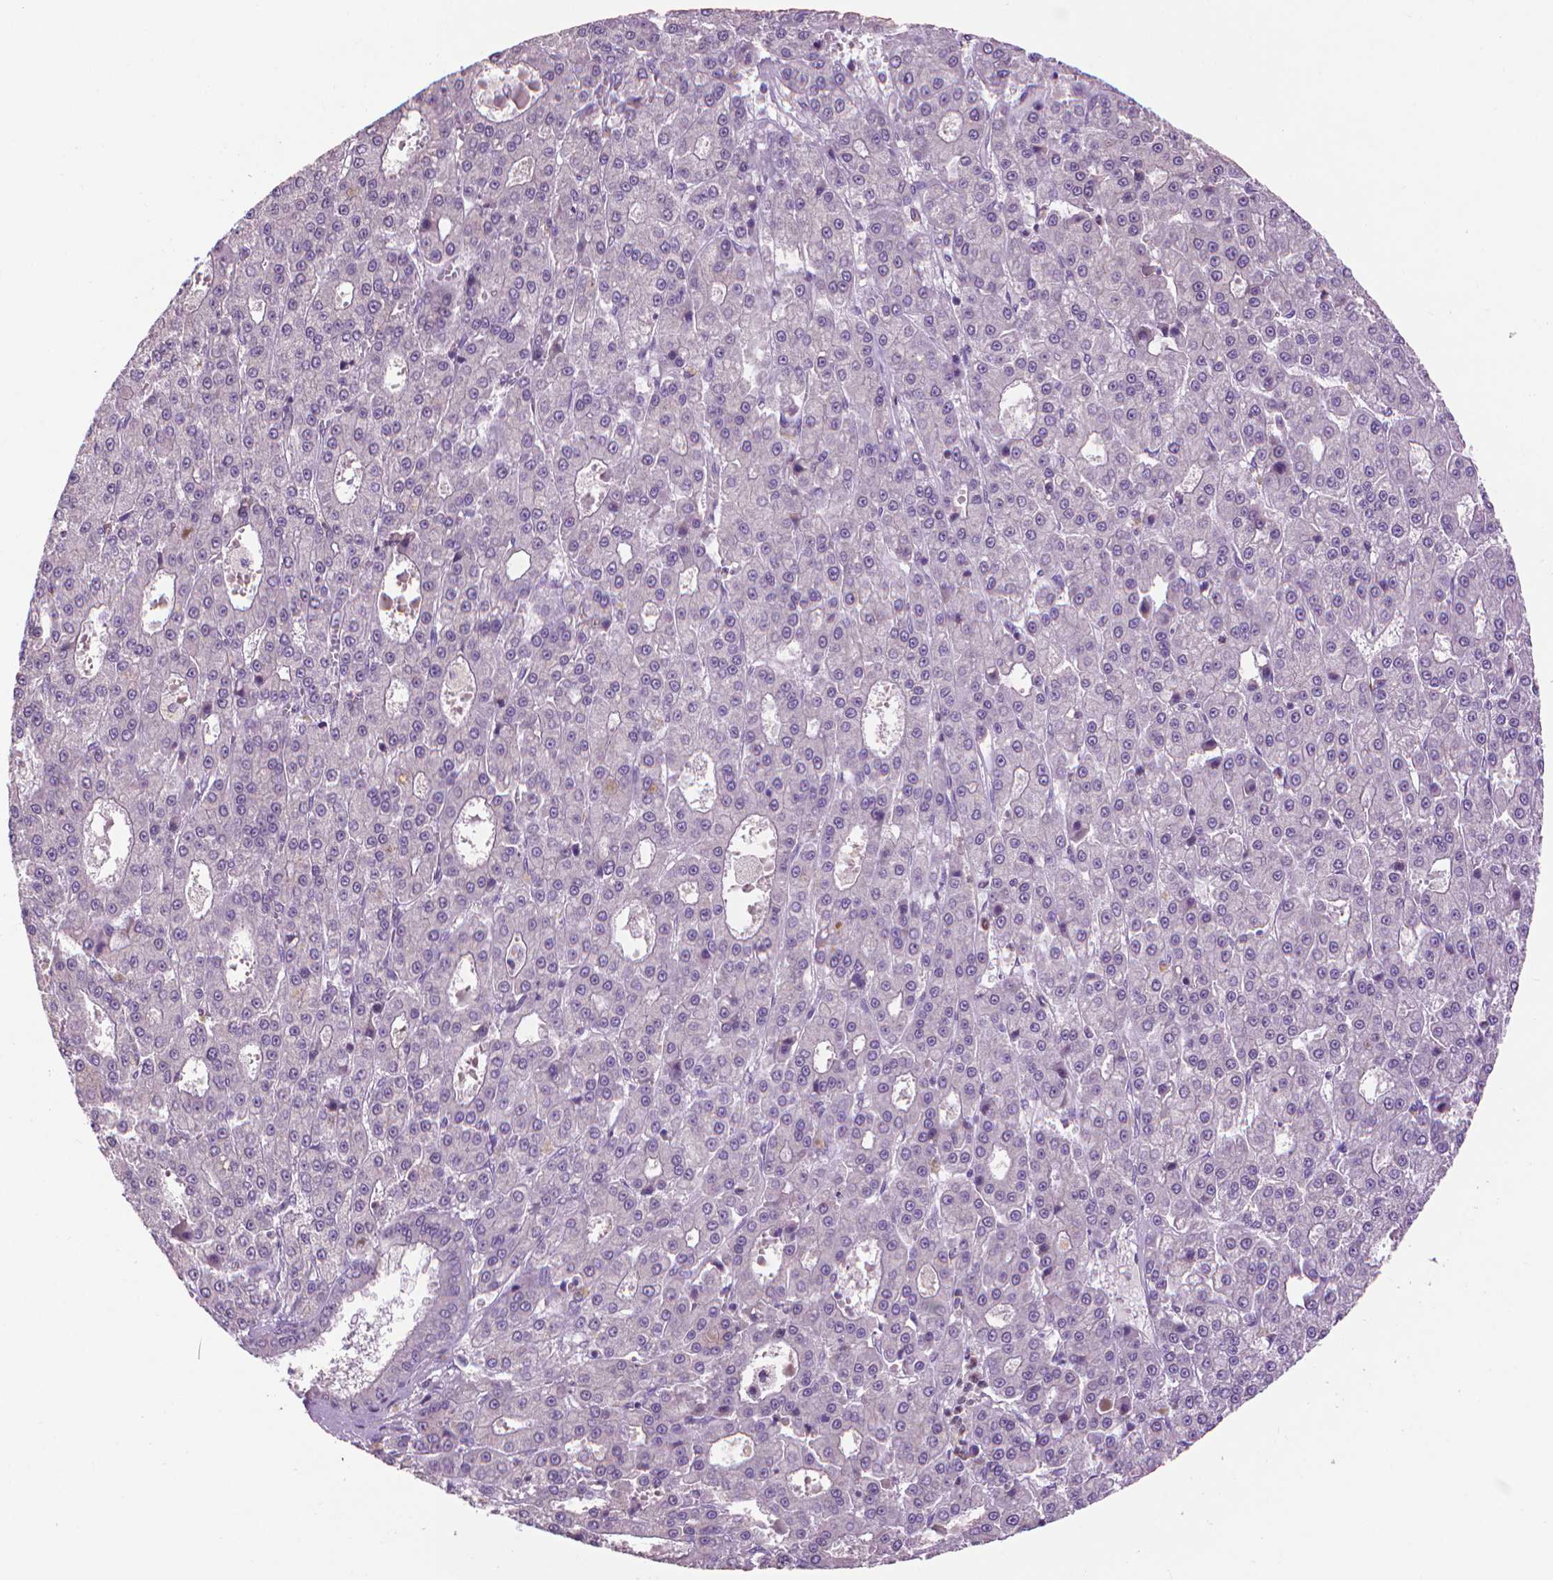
{"staining": {"intensity": "negative", "quantity": "none", "location": "none"}, "tissue": "liver cancer", "cell_type": "Tumor cells", "image_type": "cancer", "snomed": [{"axis": "morphology", "description": "Carcinoma, Hepatocellular, NOS"}, {"axis": "topography", "description": "Liver"}], "caption": "An IHC image of hepatocellular carcinoma (liver) is shown. There is no staining in tumor cells of hepatocellular carcinoma (liver). Nuclei are stained in blue.", "gene": "CDKN2D", "patient": {"sex": "male", "age": 70}}